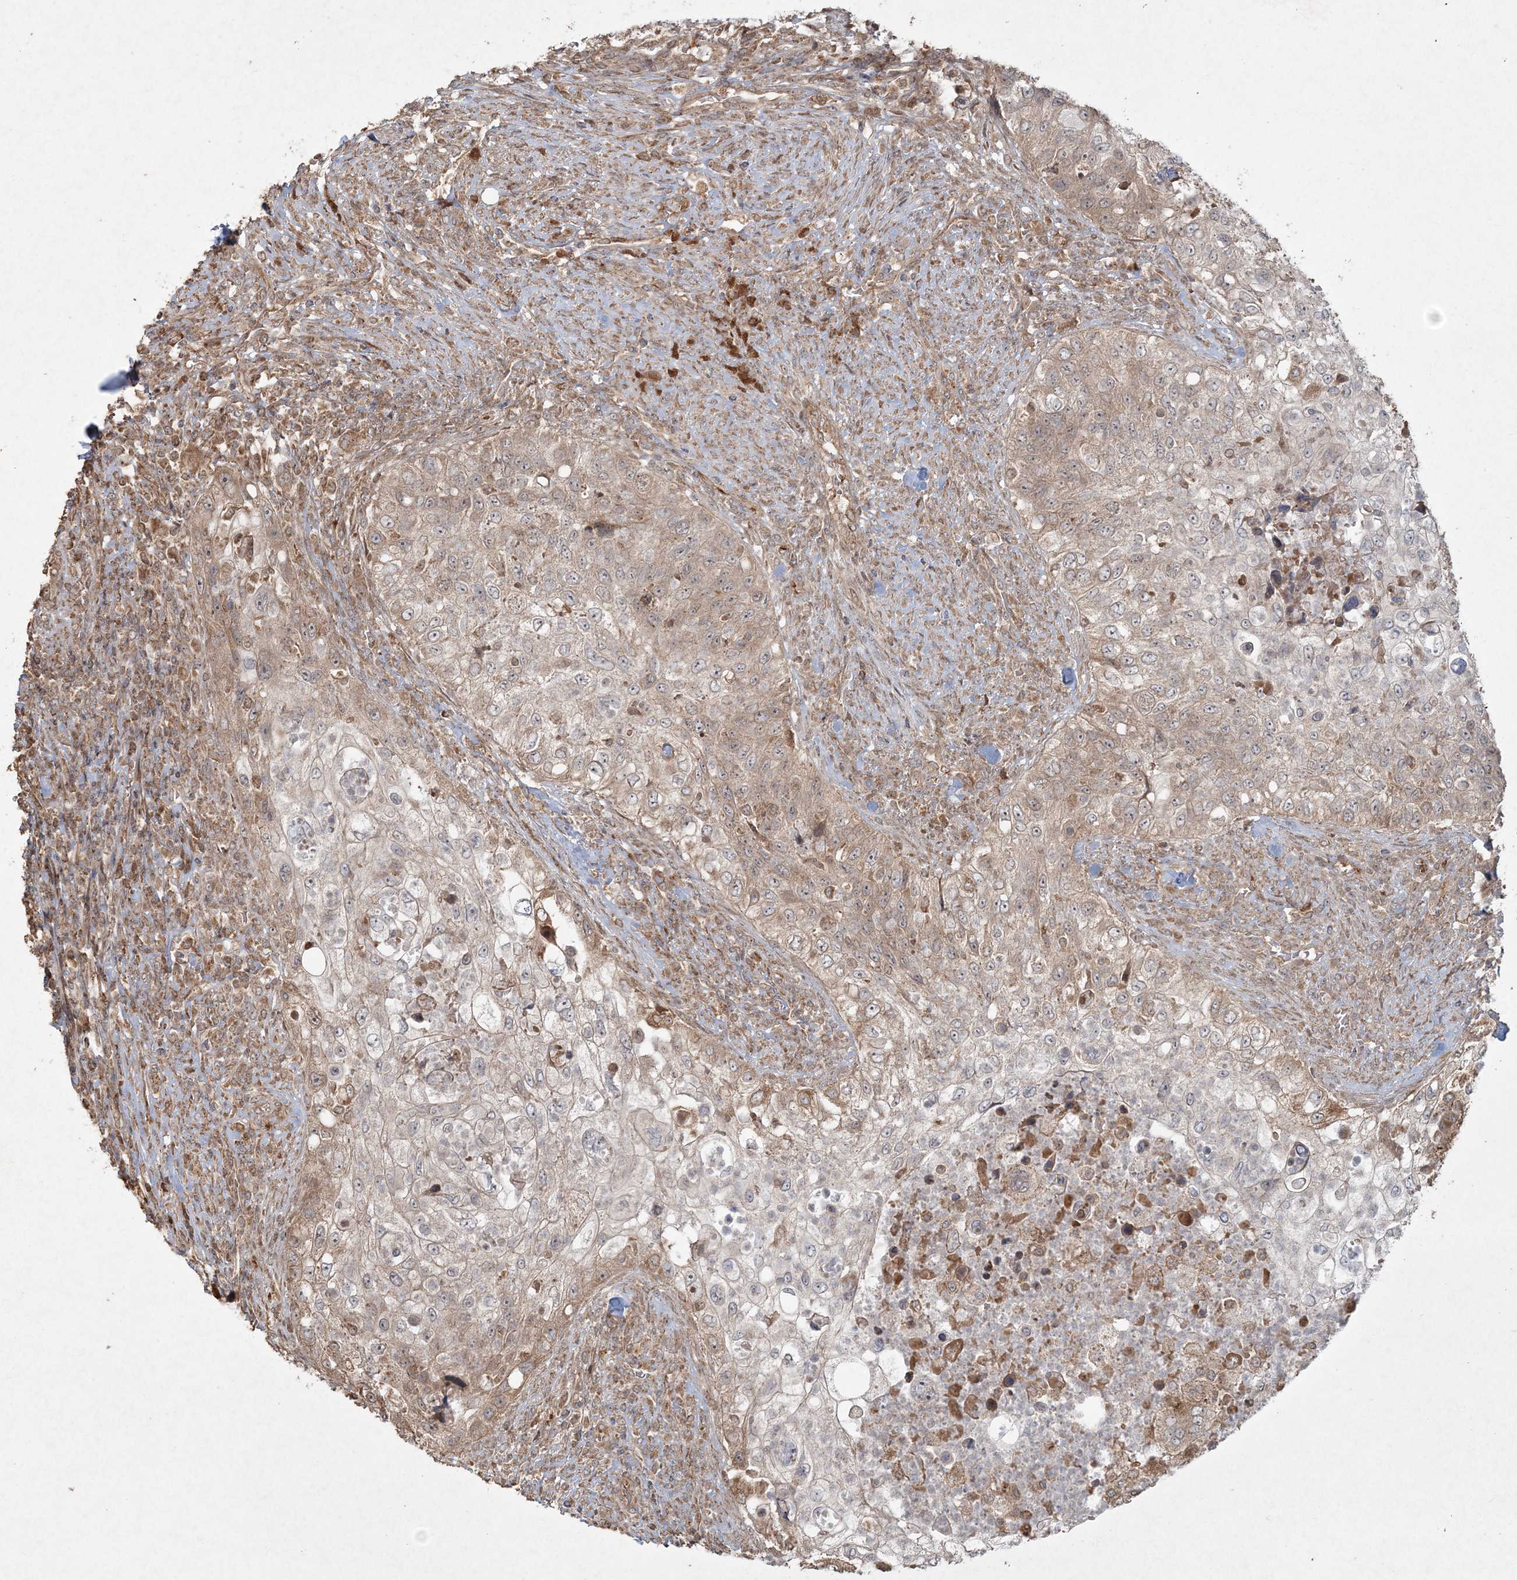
{"staining": {"intensity": "weak", "quantity": "25%-75%", "location": "cytoplasmic/membranous"}, "tissue": "urothelial cancer", "cell_type": "Tumor cells", "image_type": "cancer", "snomed": [{"axis": "morphology", "description": "Urothelial carcinoma, High grade"}, {"axis": "topography", "description": "Urinary bladder"}], "caption": "A low amount of weak cytoplasmic/membranous positivity is identified in about 25%-75% of tumor cells in urothelial cancer tissue.", "gene": "ANAPC16", "patient": {"sex": "female", "age": 60}}